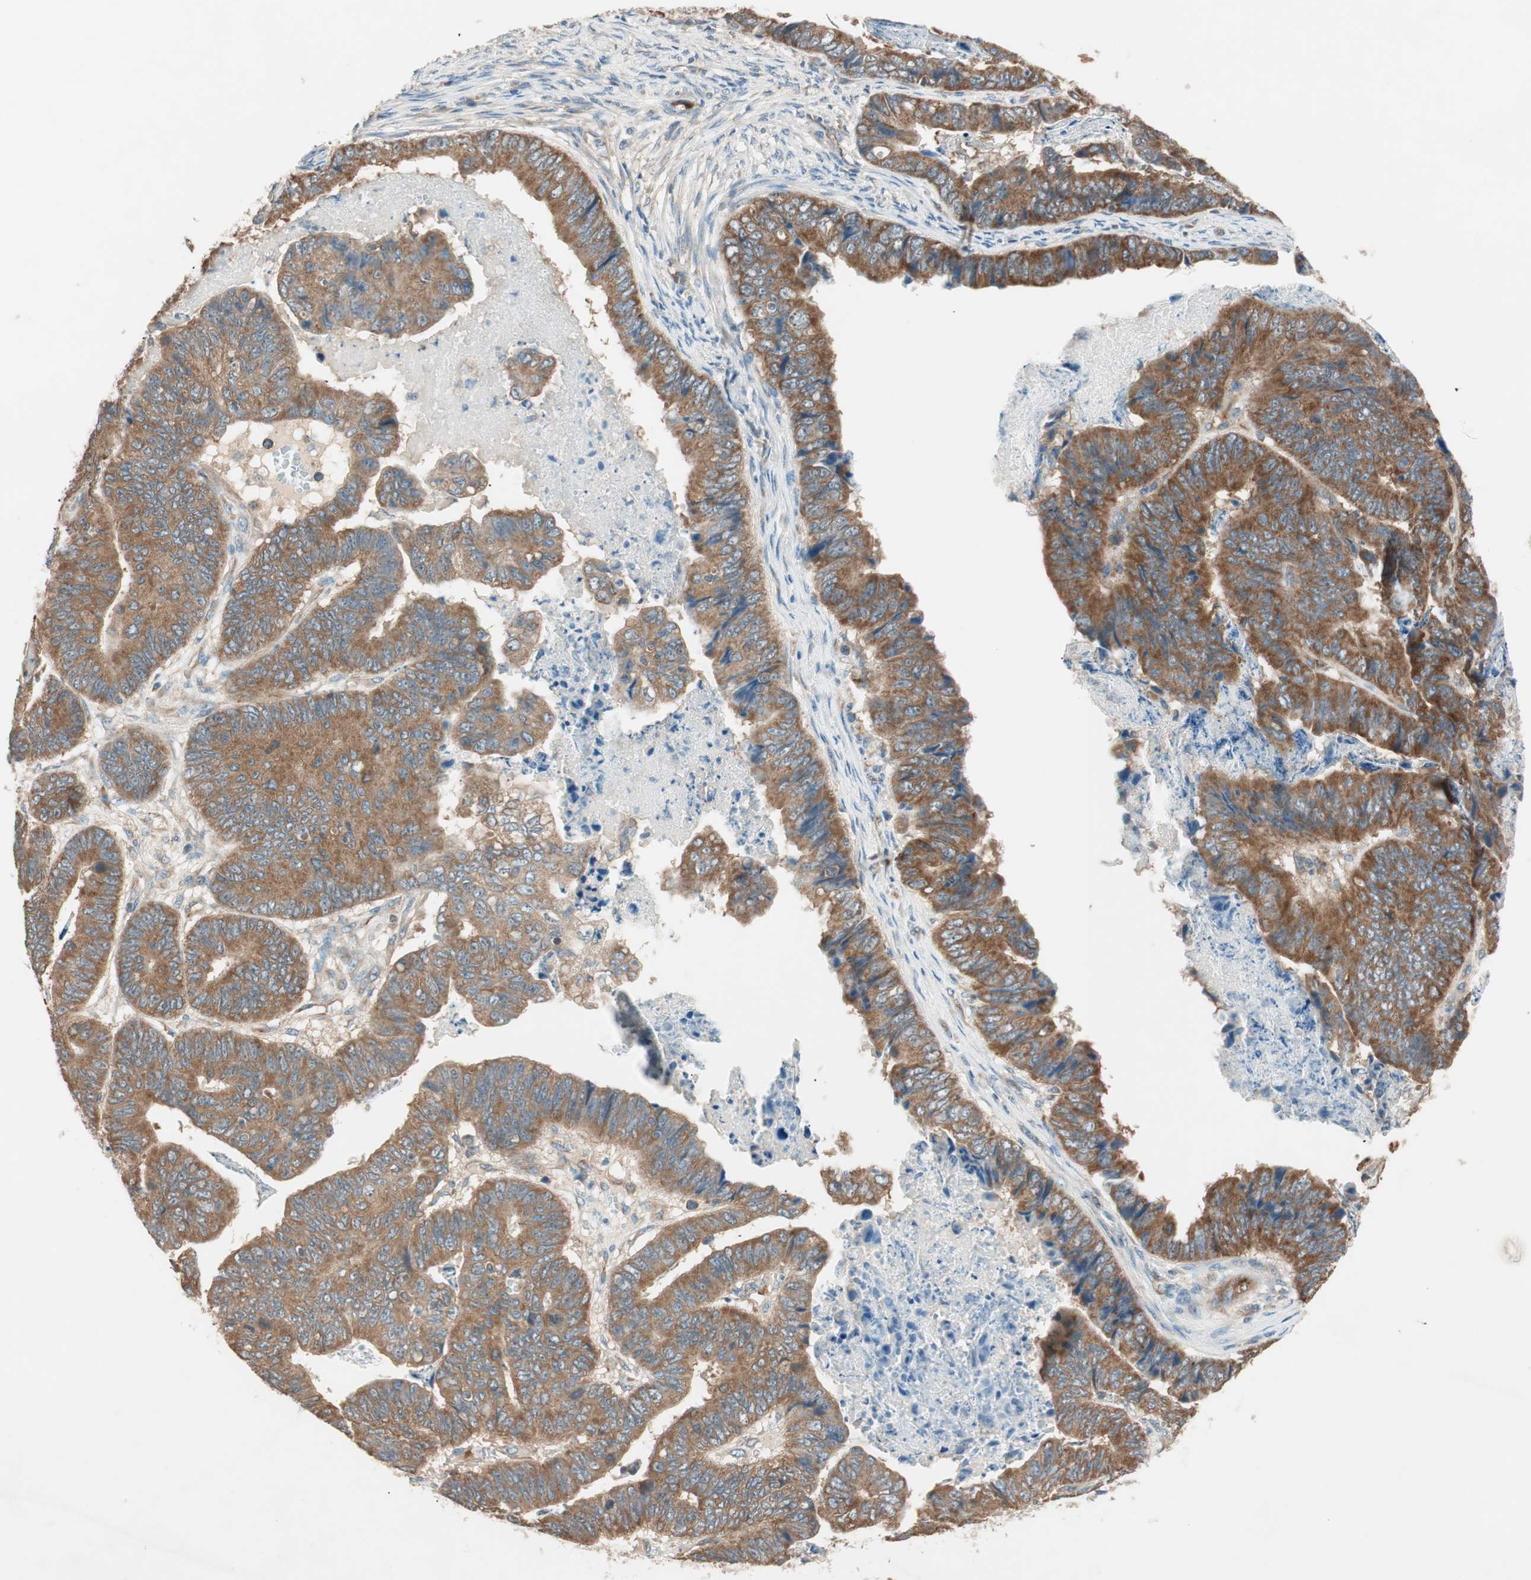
{"staining": {"intensity": "strong", "quantity": ">75%", "location": "cytoplasmic/membranous"}, "tissue": "stomach cancer", "cell_type": "Tumor cells", "image_type": "cancer", "snomed": [{"axis": "morphology", "description": "Adenocarcinoma, NOS"}, {"axis": "topography", "description": "Stomach, lower"}], "caption": "DAB (3,3'-diaminobenzidine) immunohistochemical staining of human stomach cancer (adenocarcinoma) shows strong cytoplasmic/membranous protein expression in approximately >75% of tumor cells.", "gene": "CC2D1A", "patient": {"sex": "male", "age": 77}}